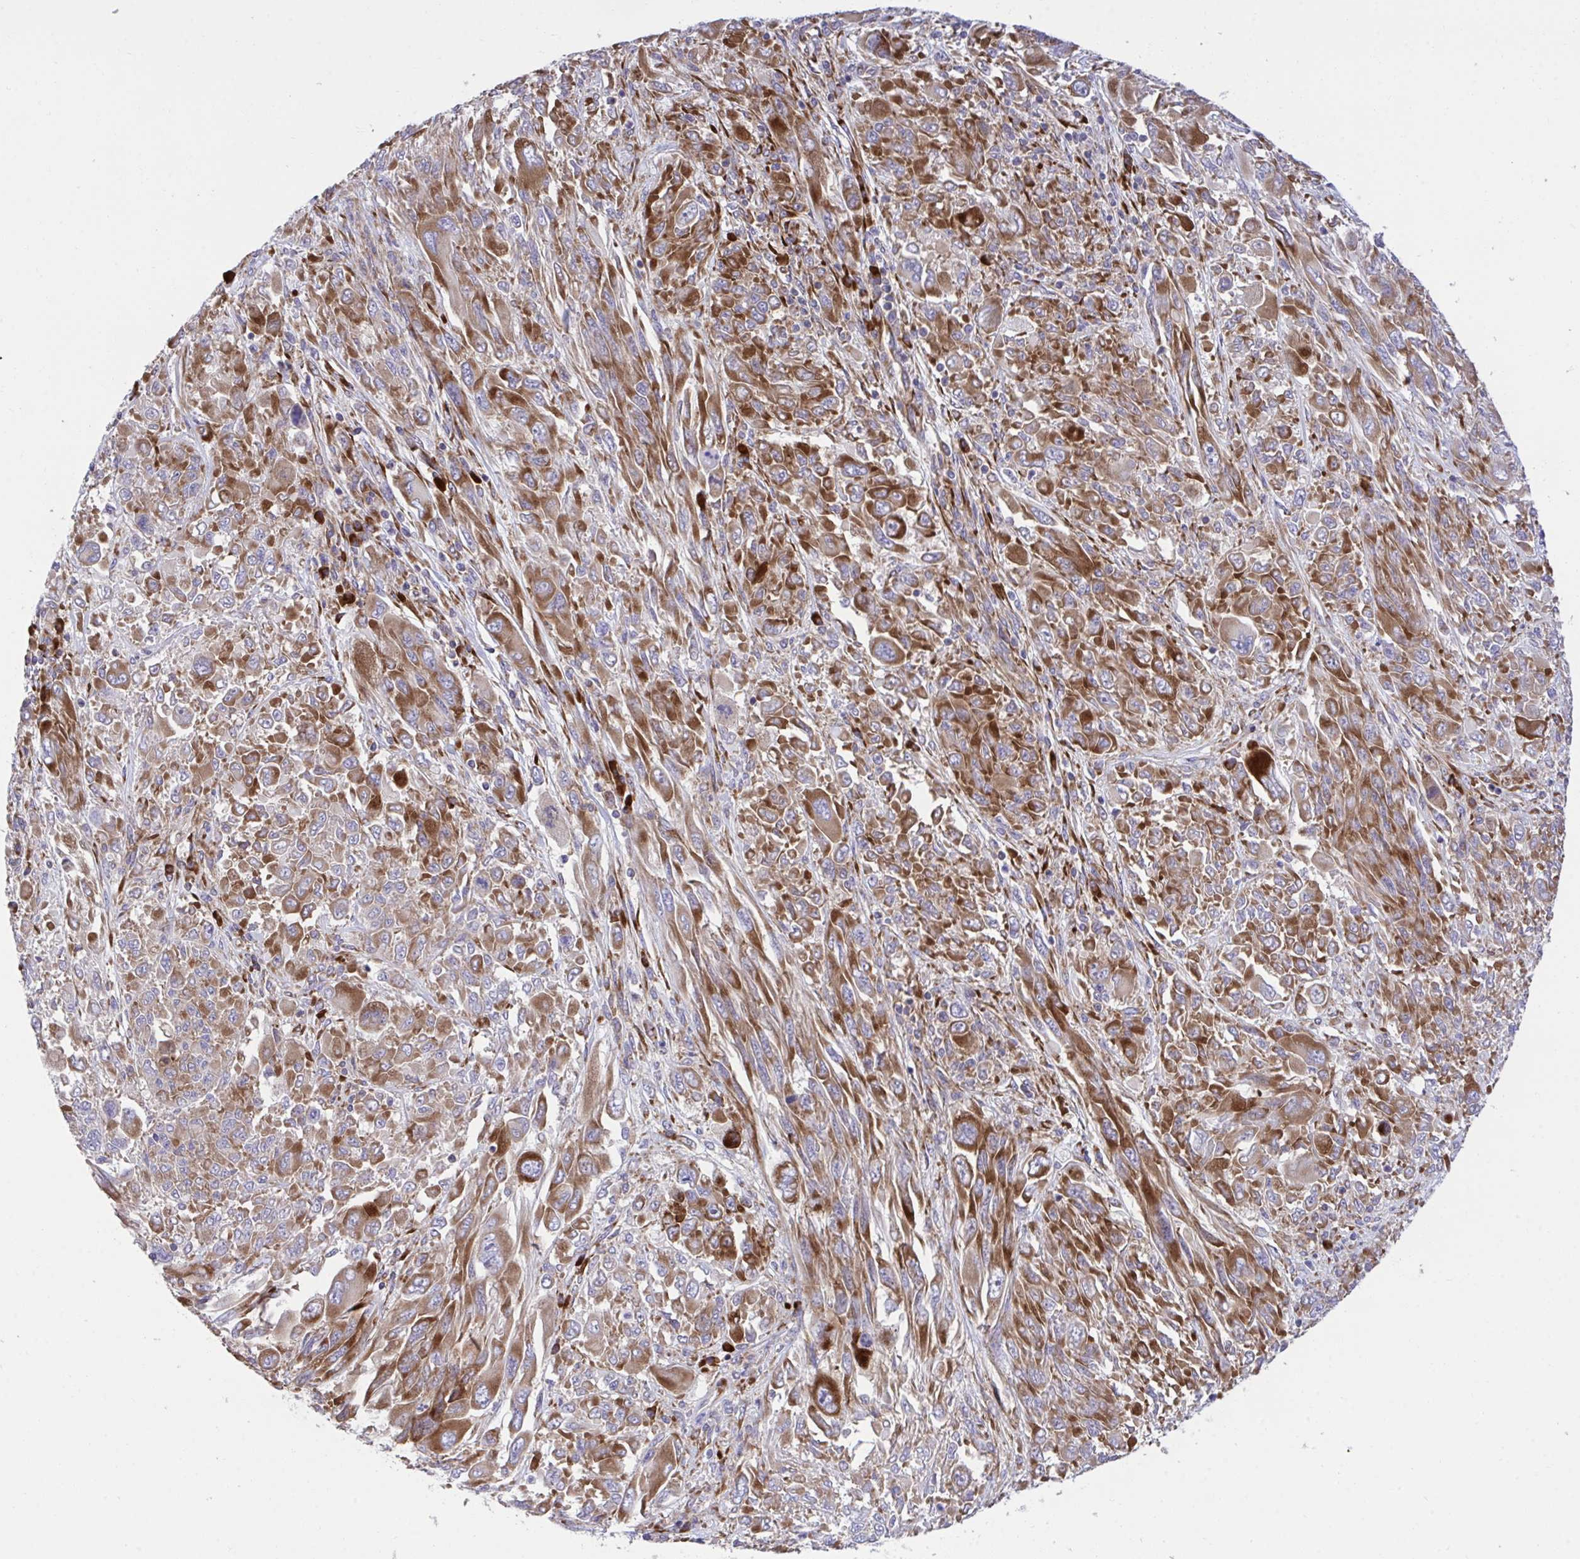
{"staining": {"intensity": "moderate", "quantity": ">75%", "location": "cytoplasmic/membranous"}, "tissue": "melanoma", "cell_type": "Tumor cells", "image_type": "cancer", "snomed": [{"axis": "morphology", "description": "Malignant melanoma, NOS"}, {"axis": "topography", "description": "Skin"}], "caption": "Protein positivity by immunohistochemistry displays moderate cytoplasmic/membranous positivity in about >75% of tumor cells in melanoma.", "gene": "RPS15", "patient": {"sex": "female", "age": 91}}